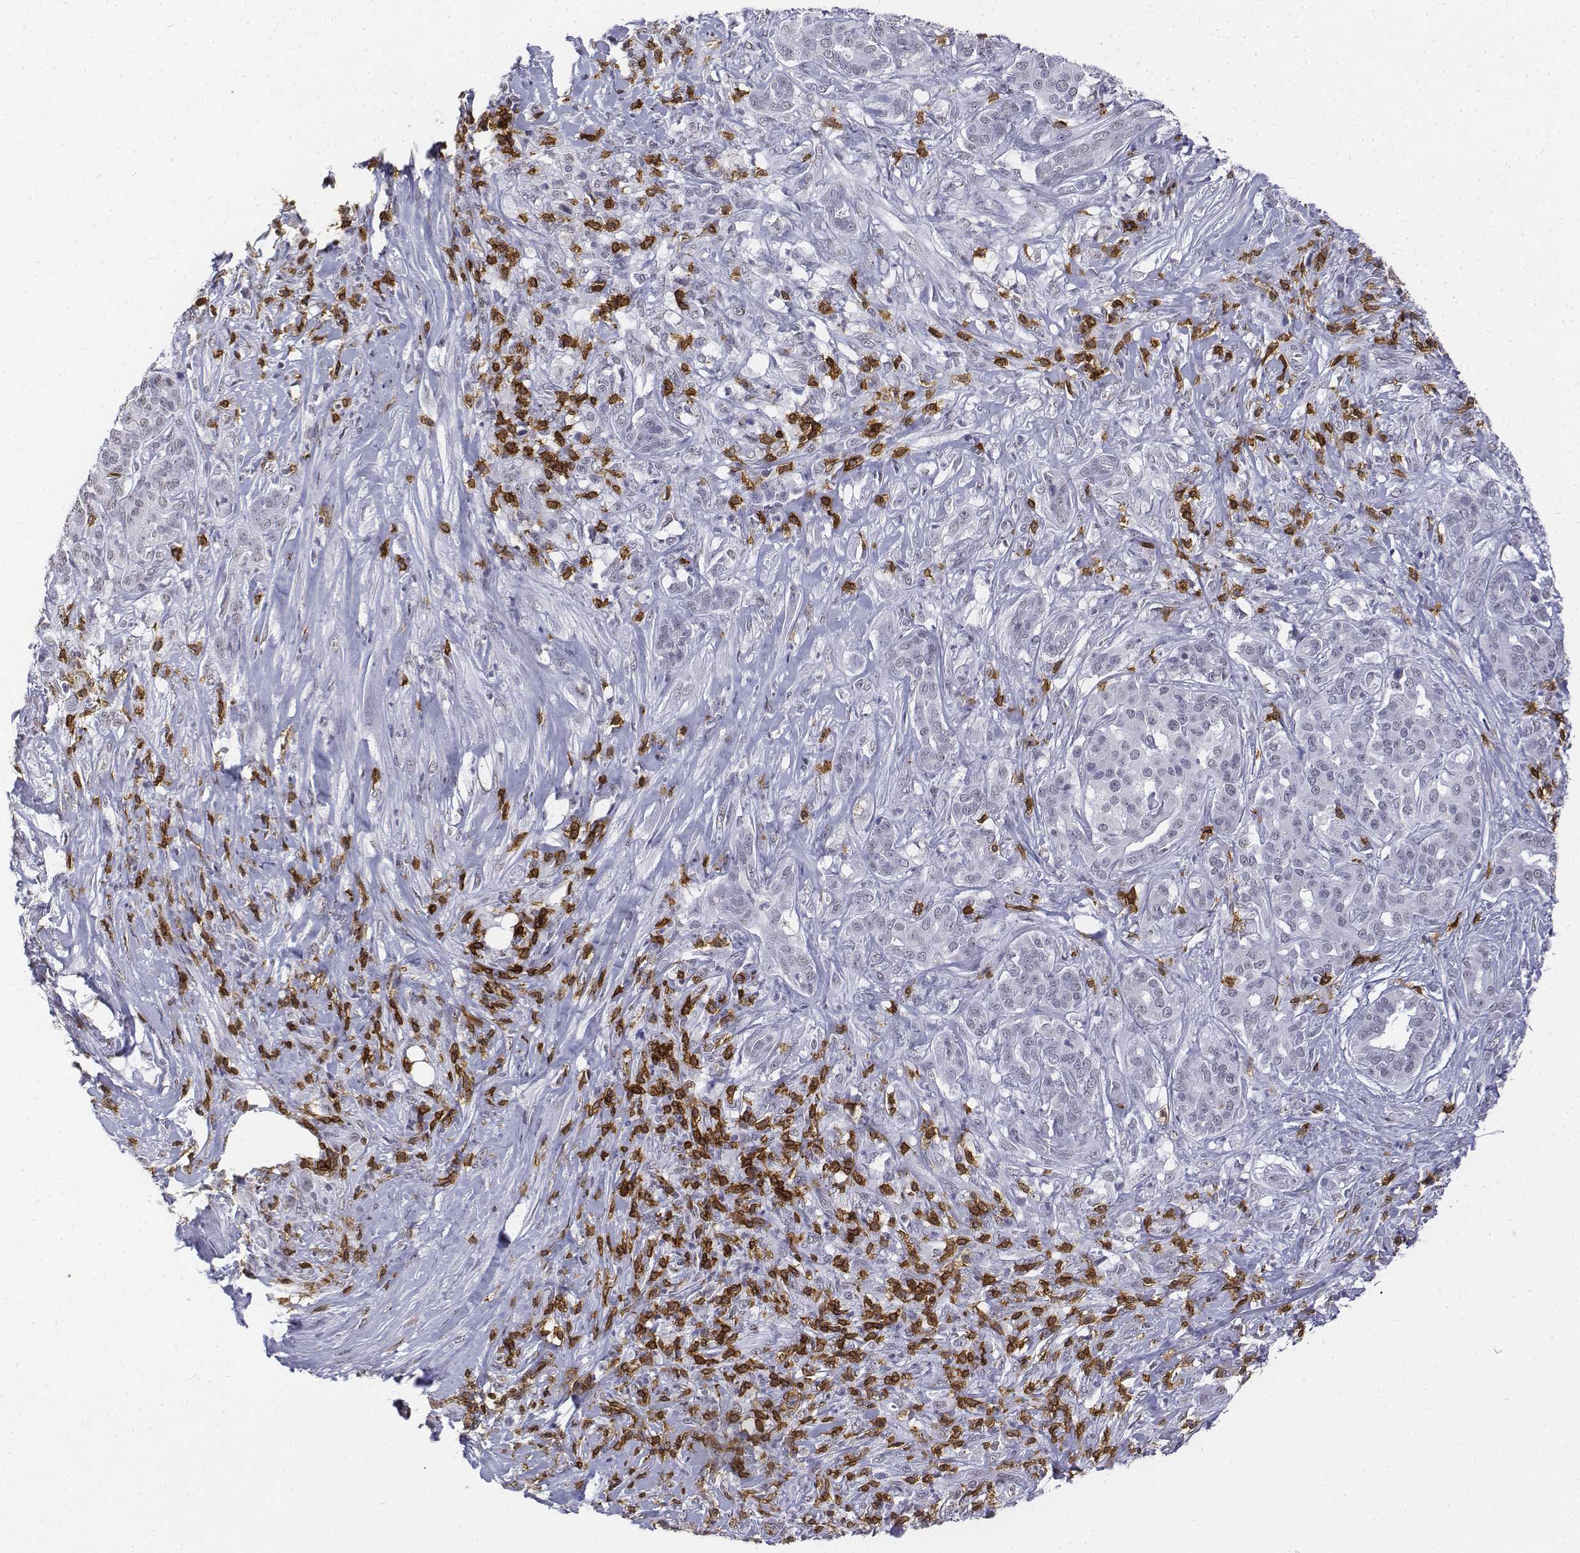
{"staining": {"intensity": "negative", "quantity": "none", "location": "none"}, "tissue": "pancreatic cancer", "cell_type": "Tumor cells", "image_type": "cancer", "snomed": [{"axis": "morphology", "description": "Normal tissue, NOS"}, {"axis": "morphology", "description": "Inflammation, NOS"}, {"axis": "morphology", "description": "Adenocarcinoma, NOS"}, {"axis": "topography", "description": "Pancreas"}], "caption": "The immunohistochemistry photomicrograph has no significant staining in tumor cells of pancreatic cancer tissue.", "gene": "CD3E", "patient": {"sex": "male", "age": 57}}